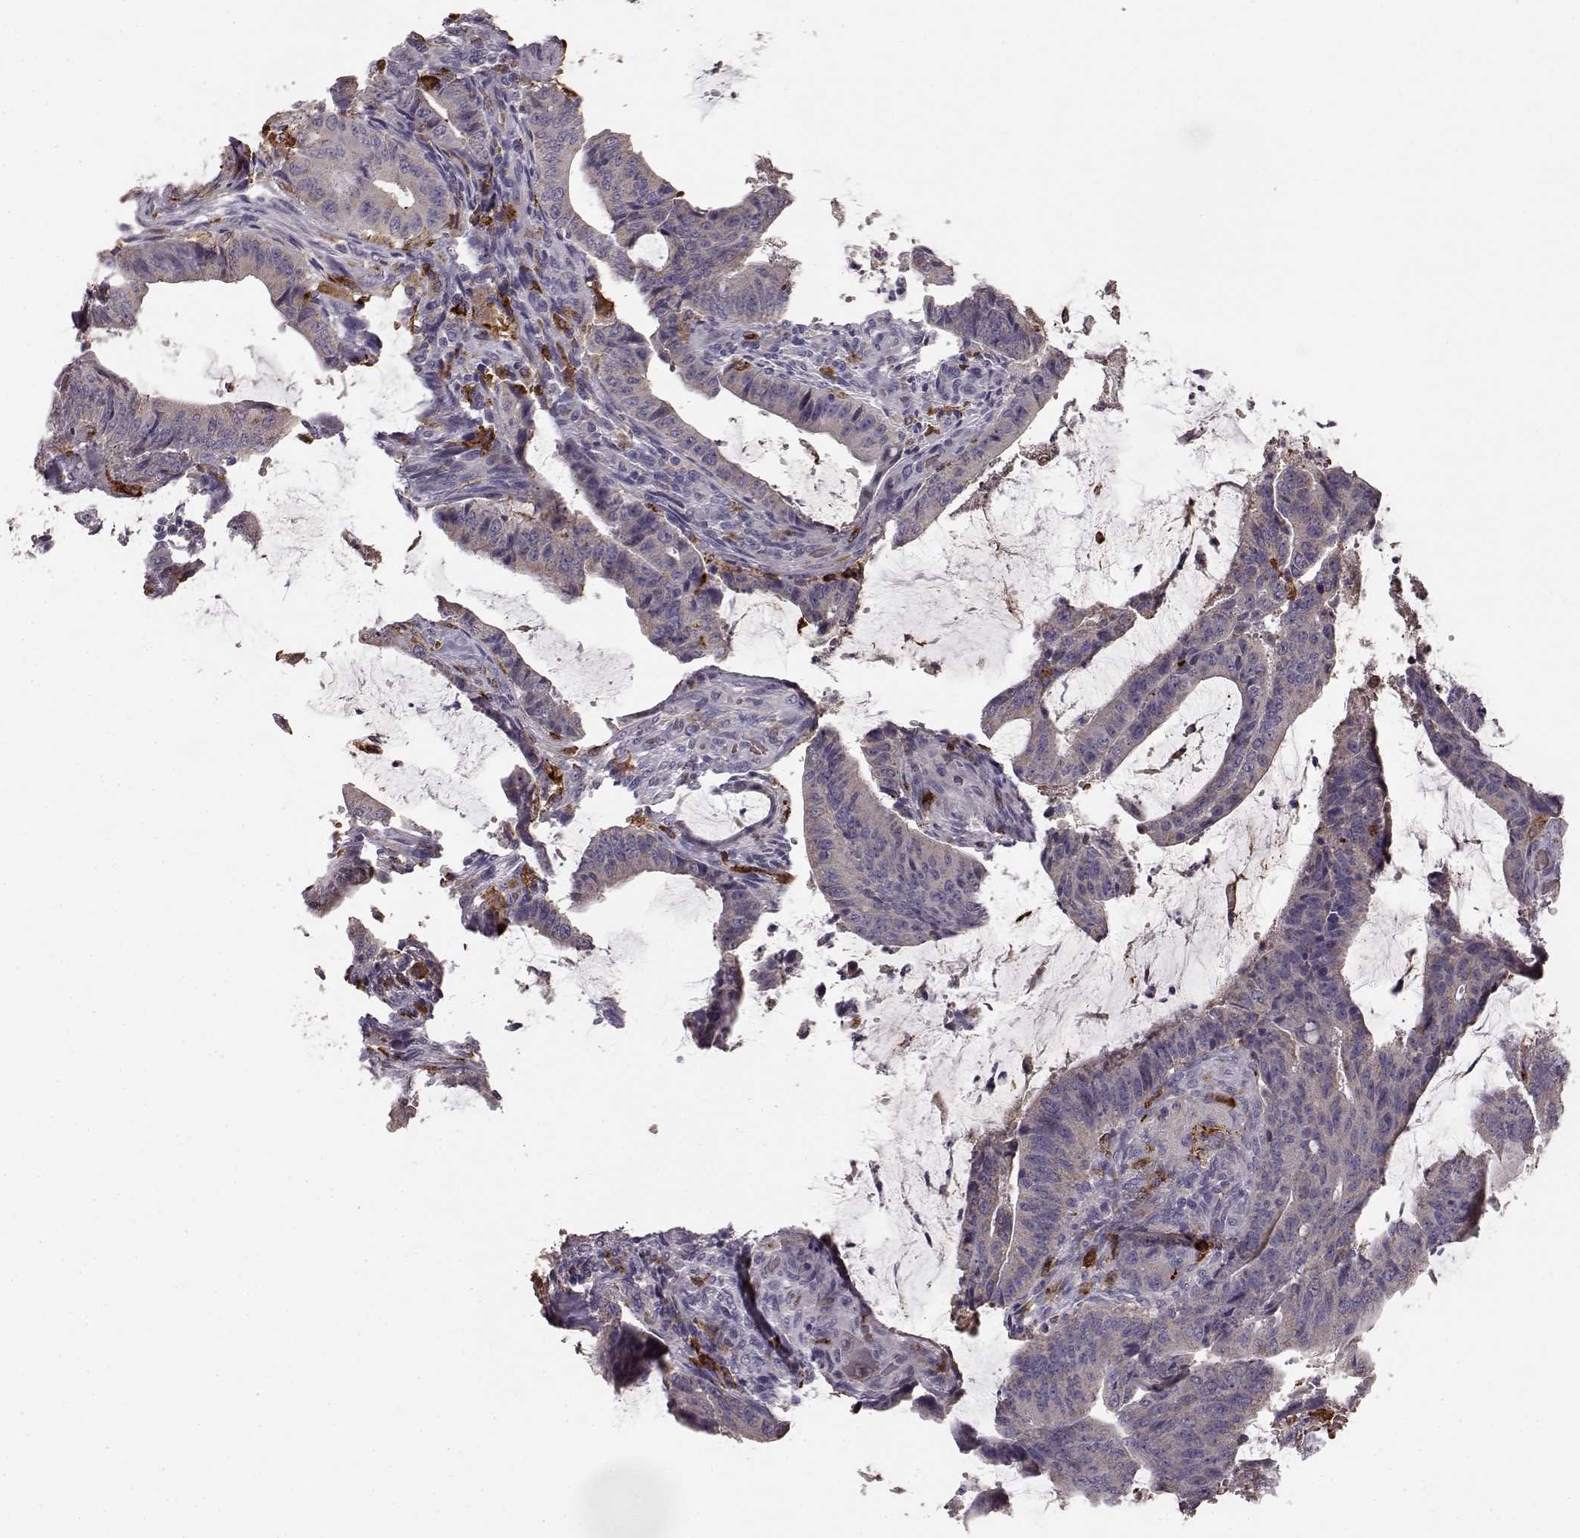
{"staining": {"intensity": "weak", "quantity": "<25%", "location": "cytoplasmic/membranous"}, "tissue": "colorectal cancer", "cell_type": "Tumor cells", "image_type": "cancer", "snomed": [{"axis": "morphology", "description": "Adenocarcinoma, NOS"}, {"axis": "topography", "description": "Colon"}], "caption": "Image shows no significant protein expression in tumor cells of colorectal adenocarcinoma.", "gene": "CCNF", "patient": {"sex": "female", "age": 43}}